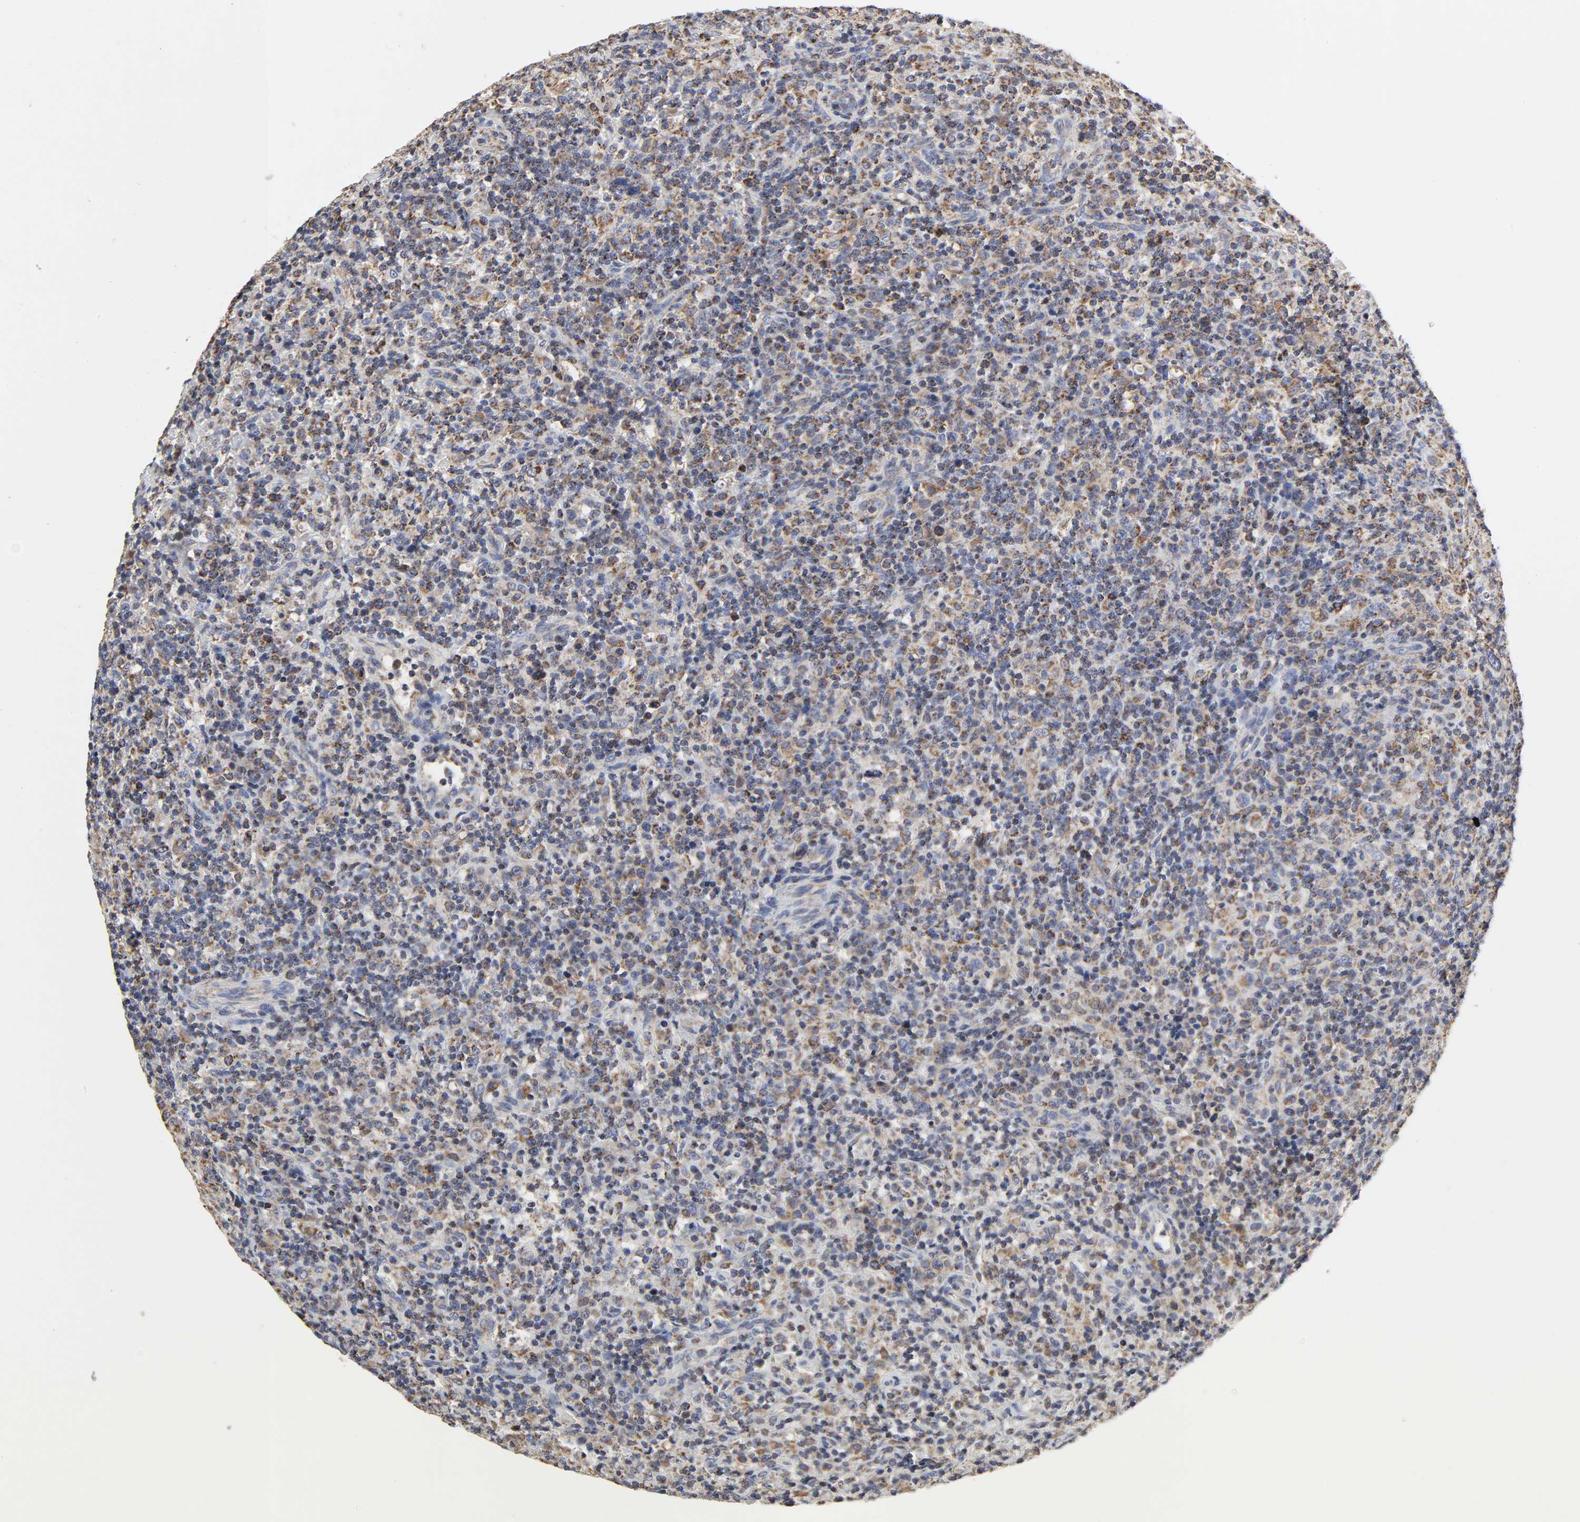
{"staining": {"intensity": "moderate", "quantity": ">75%", "location": "cytoplasmic/membranous"}, "tissue": "lymphoma", "cell_type": "Tumor cells", "image_type": "cancer", "snomed": [{"axis": "morphology", "description": "Hodgkin's disease, NOS"}, {"axis": "topography", "description": "Lymph node"}], "caption": "Immunohistochemistry photomicrograph of human lymphoma stained for a protein (brown), which reveals medium levels of moderate cytoplasmic/membranous staining in approximately >75% of tumor cells.", "gene": "COX6B1", "patient": {"sex": "male", "age": 65}}